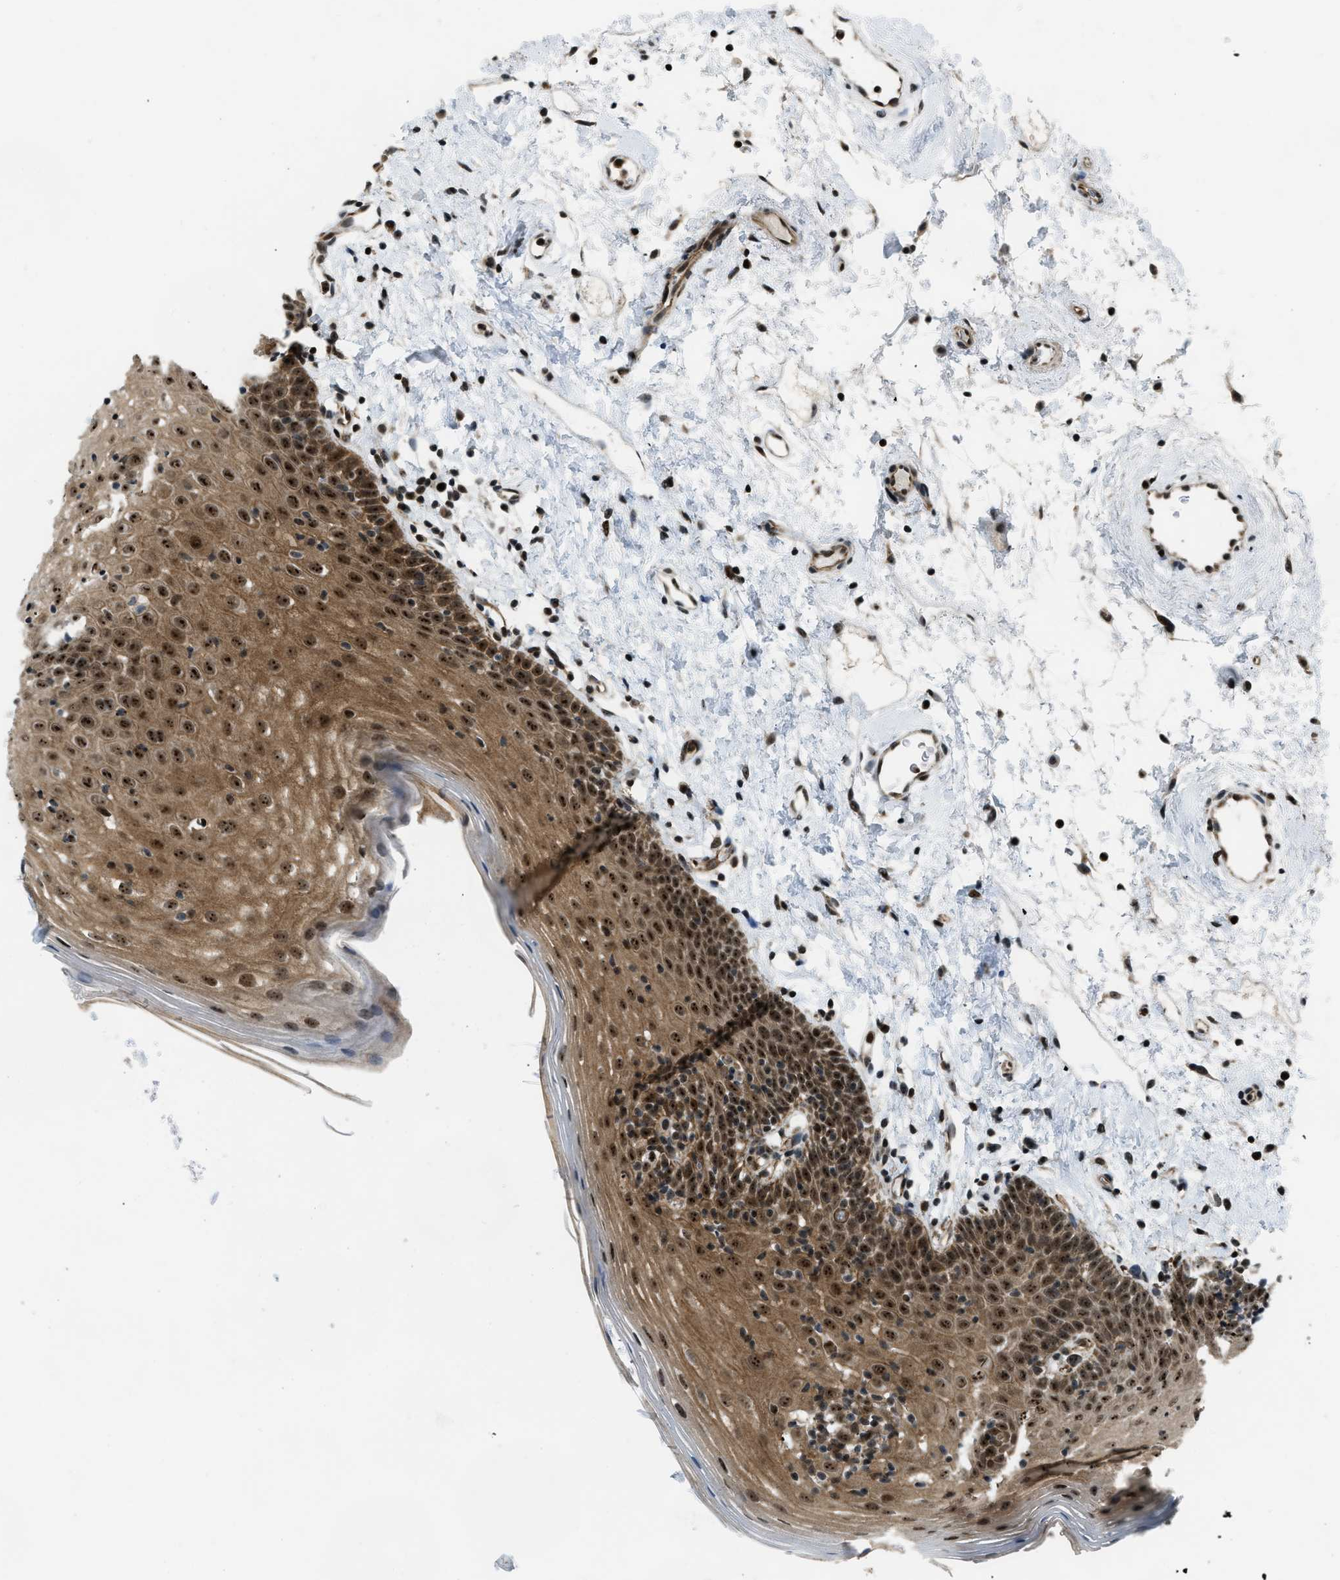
{"staining": {"intensity": "strong", "quantity": ">75%", "location": "cytoplasmic/membranous,nuclear"}, "tissue": "oral mucosa", "cell_type": "Squamous epithelial cells", "image_type": "normal", "snomed": [{"axis": "morphology", "description": "Normal tissue, NOS"}, {"axis": "topography", "description": "Oral tissue"}], "caption": "Protein staining shows strong cytoplasmic/membranous,nuclear staining in about >75% of squamous epithelial cells in normal oral mucosa.", "gene": "E2F1", "patient": {"sex": "male", "age": 66}}